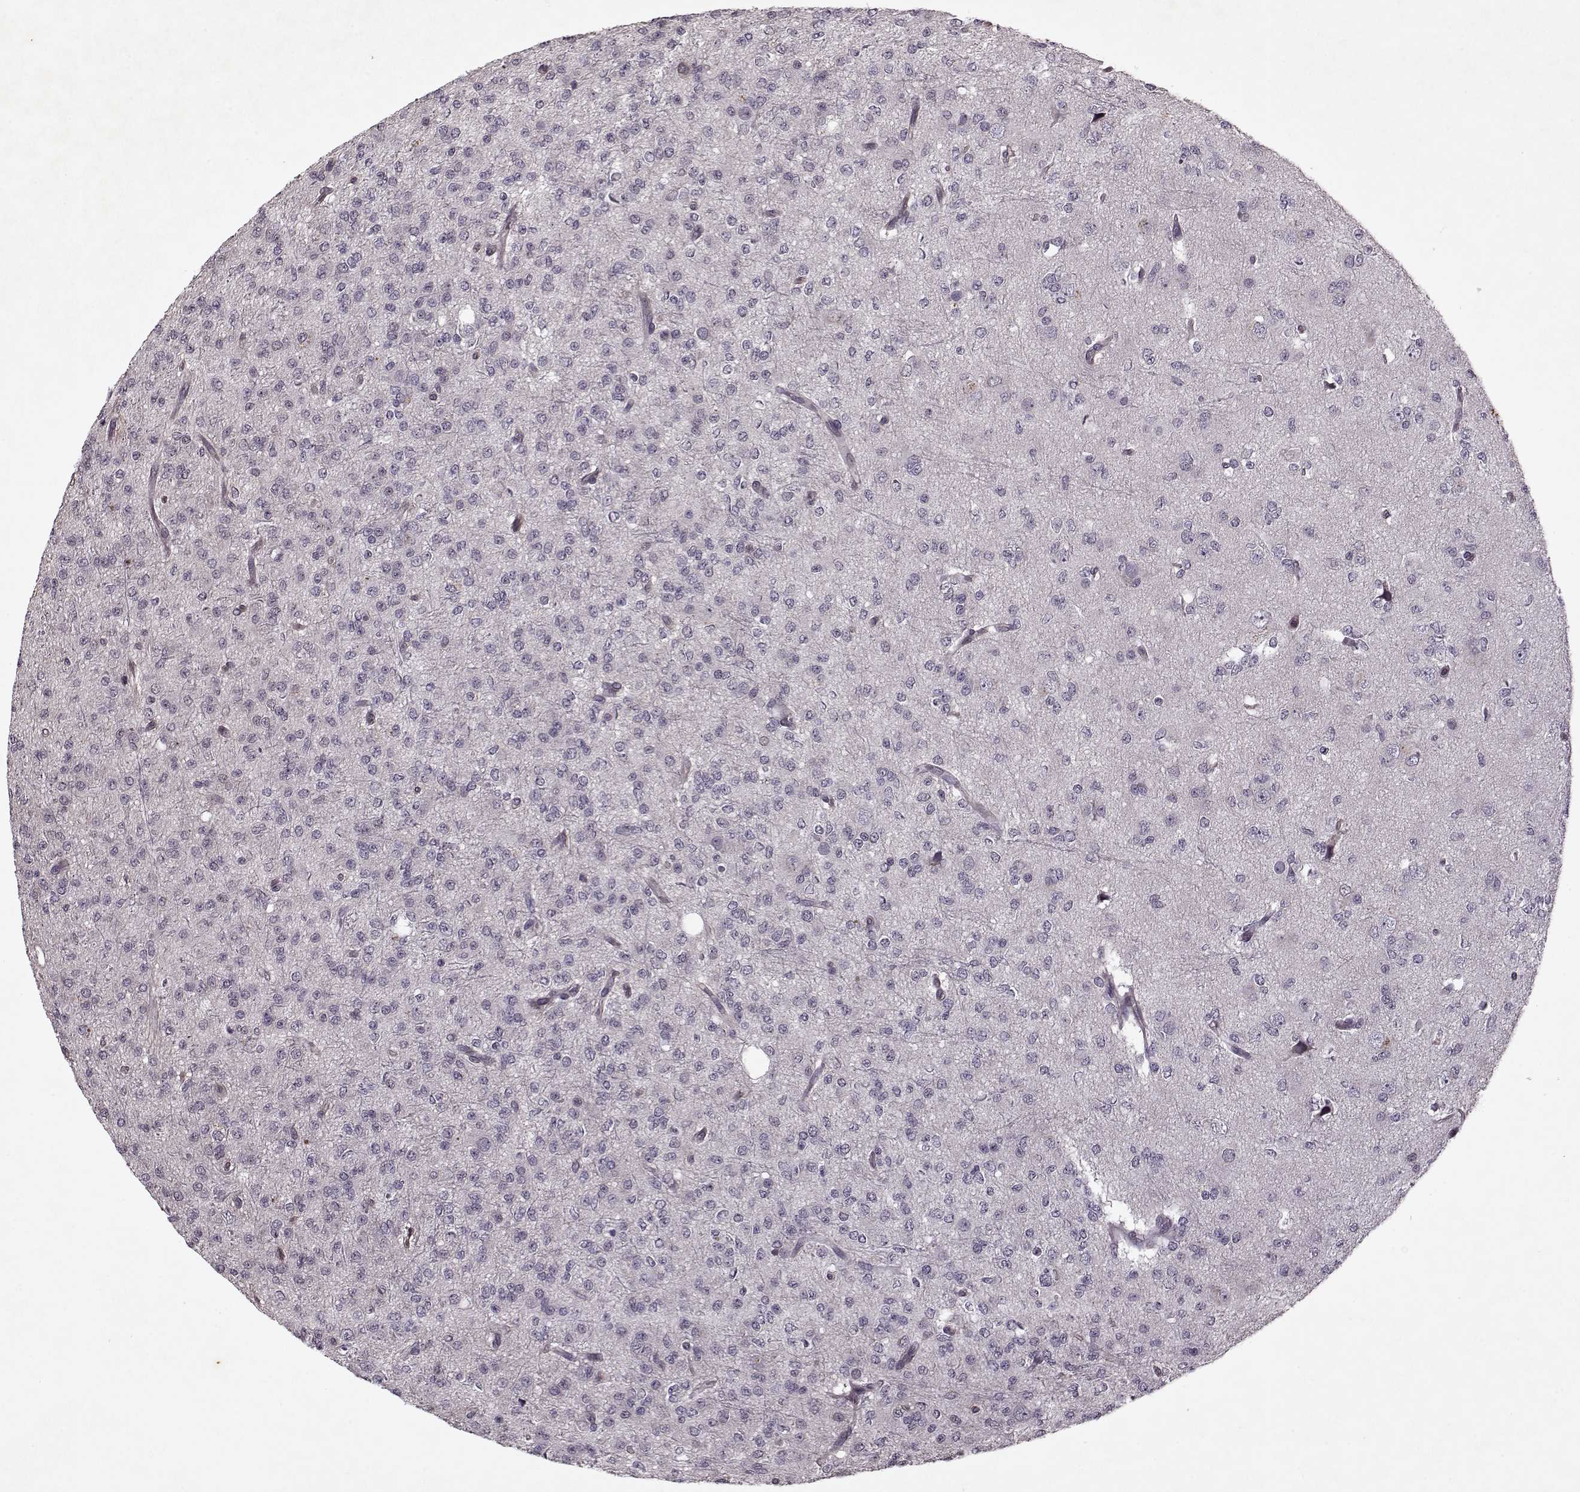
{"staining": {"intensity": "negative", "quantity": "none", "location": "none"}, "tissue": "glioma", "cell_type": "Tumor cells", "image_type": "cancer", "snomed": [{"axis": "morphology", "description": "Glioma, malignant, Low grade"}, {"axis": "topography", "description": "Brain"}], "caption": "Human glioma stained for a protein using immunohistochemistry demonstrates no staining in tumor cells.", "gene": "KRT9", "patient": {"sex": "male", "age": 27}}